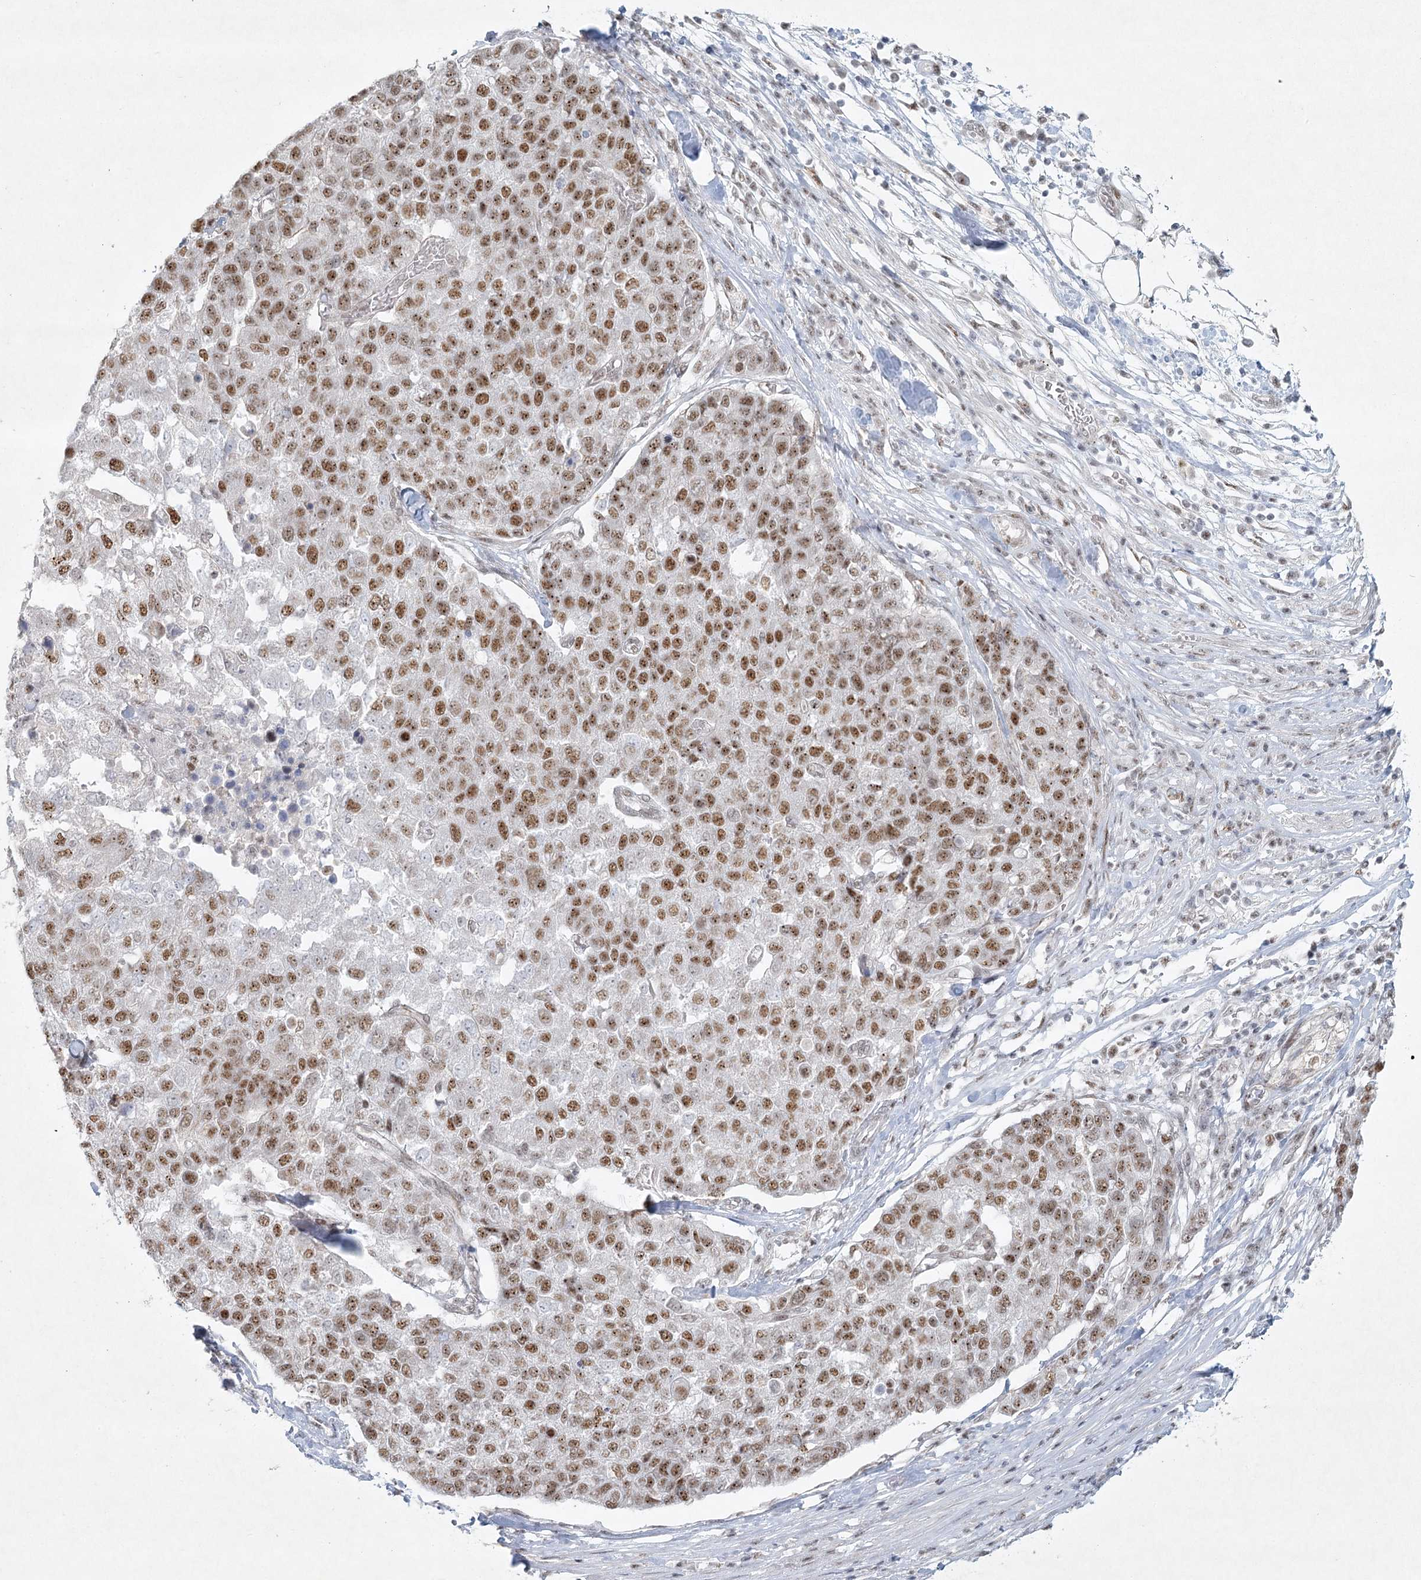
{"staining": {"intensity": "moderate", "quantity": ">75%", "location": "nuclear"}, "tissue": "pancreatic cancer", "cell_type": "Tumor cells", "image_type": "cancer", "snomed": [{"axis": "morphology", "description": "Adenocarcinoma, NOS"}, {"axis": "topography", "description": "Pancreas"}], "caption": "Immunohistochemistry of human pancreatic cancer reveals medium levels of moderate nuclear positivity in about >75% of tumor cells.", "gene": "U2SURP", "patient": {"sex": "female", "age": 61}}